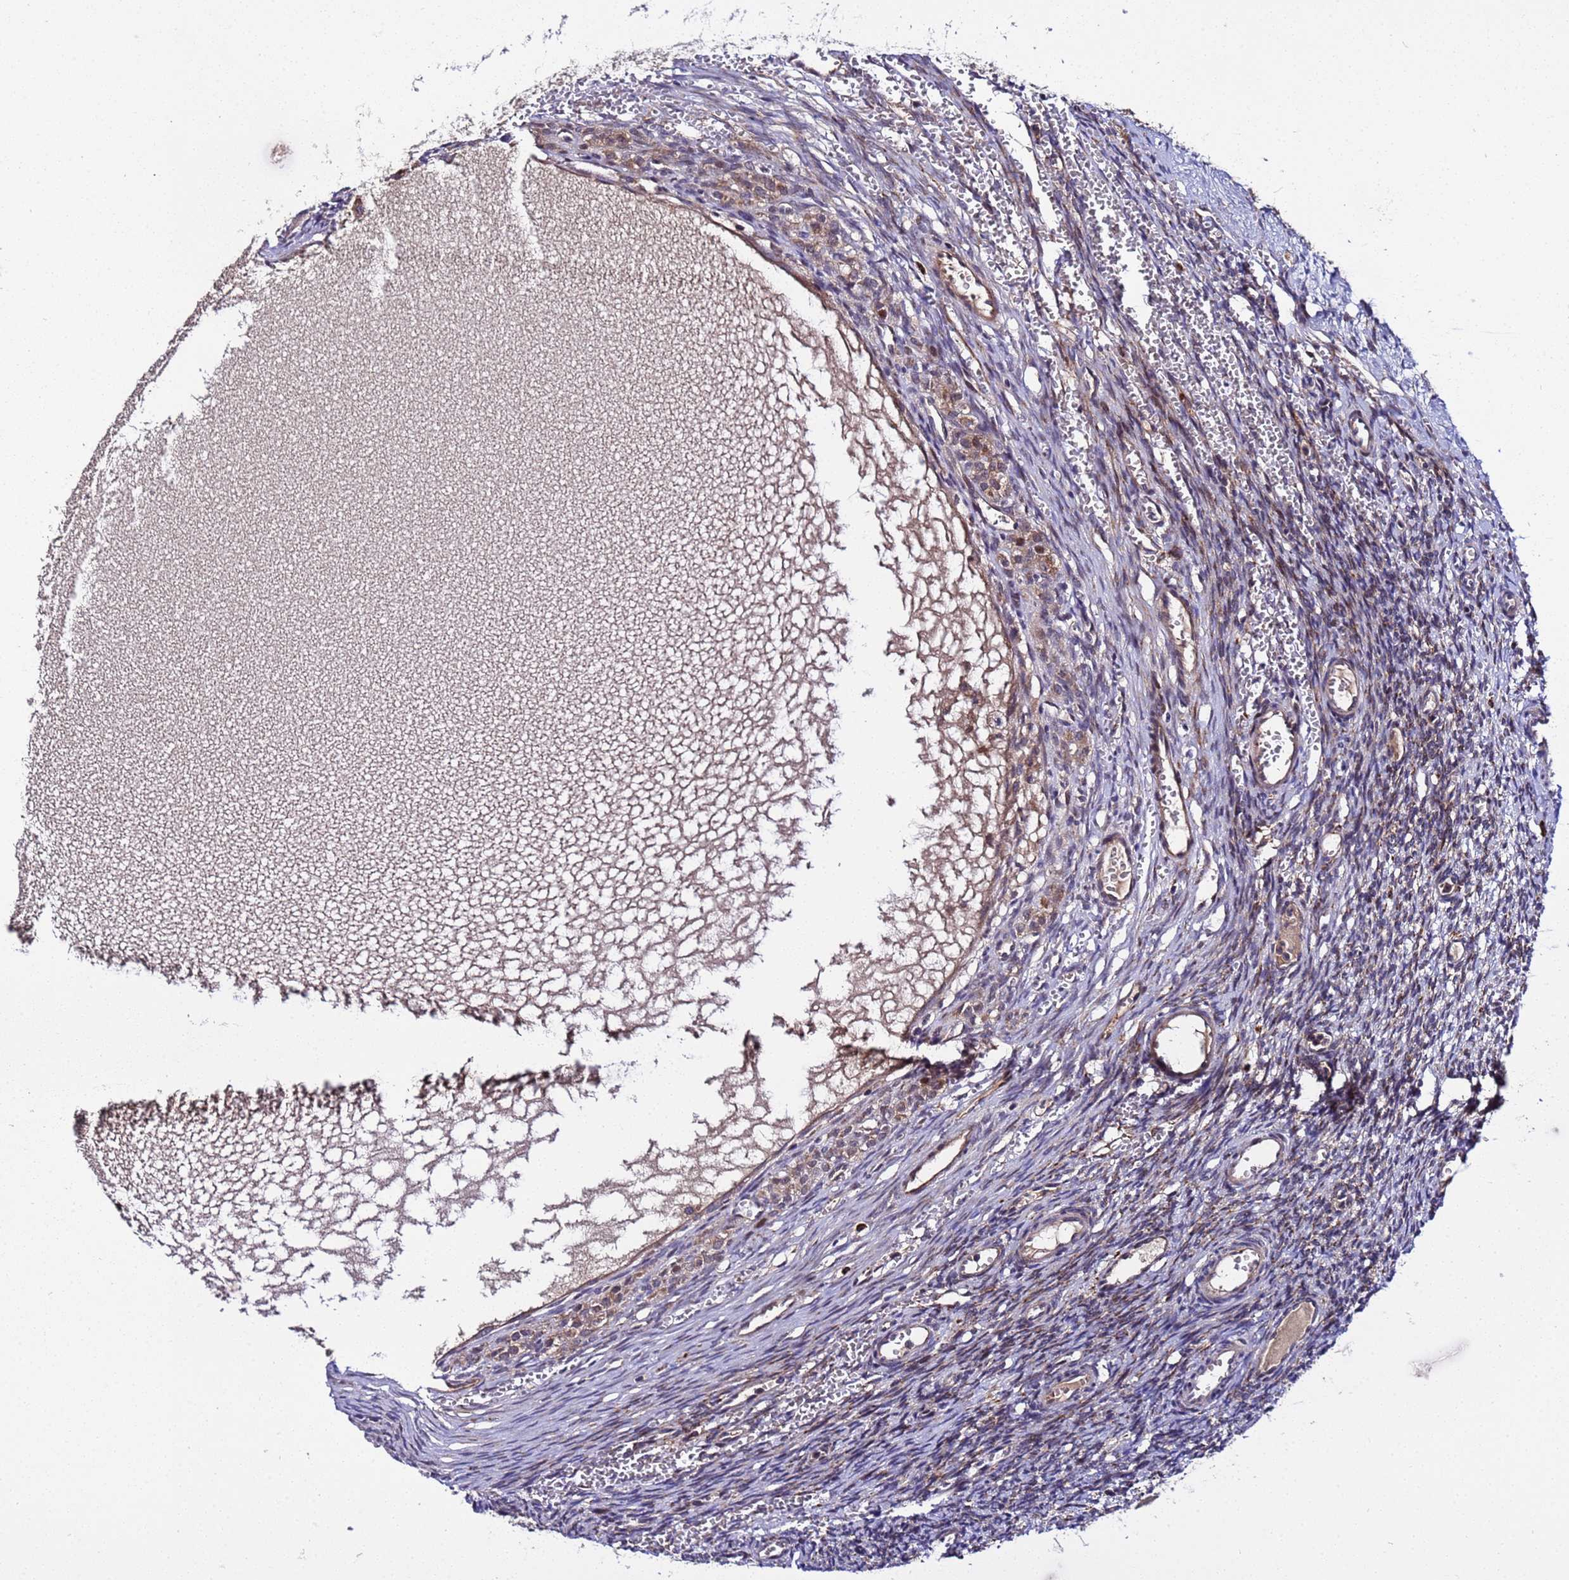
{"staining": {"intensity": "weak", "quantity": "25%-75%", "location": "cytoplasmic/membranous"}, "tissue": "ovary", "cell_type": "Ovarian stroma cells", "image_type": "normal", "snomed": [{"axis": "morphology", "description": "Normal tissue, NOS"}, {"axis": "topography", "description": "Ovary"}], "caption": "Immunohistochemistry (IHC) (DAB) staining of normal human ovary shows weak cytoplasmic/membranous protein positivity in approximately 25%-75% of ovarian stroma cells.", "gene": "PLXDC2", "patient": {"sex": "female", "age": 39}}